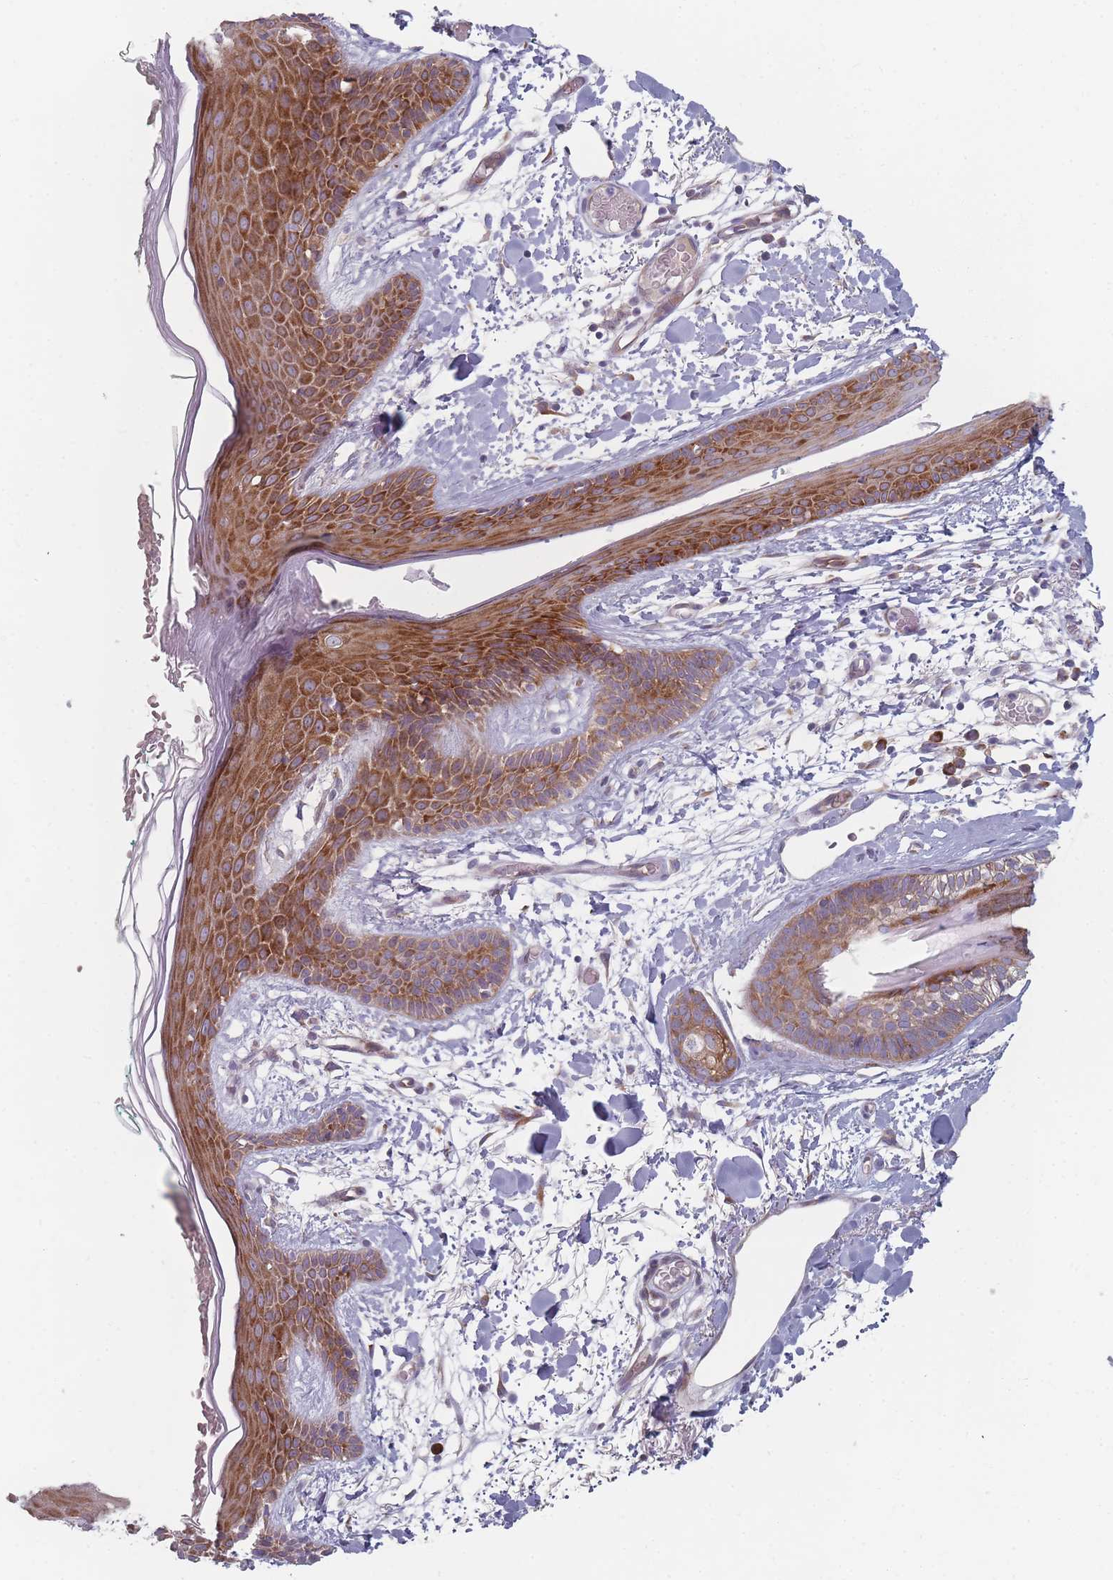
{"staining": {"intensity": "weak", "quantity": "<25%", "location": "cytoplasmic/membranous"}, "tissue": "skin", "cell_type": "Fibroblasts", "image_type": "normal", "snomed": [{"axis": "morphology", "description": "Normal tissue, NOS"}, {"axis": "topography", "description": "Skin"}], "caption": "High power microscopy photomicrograph of an immunohistochemistry photomicrograph of unremarkable skin, revealing no significant positivity in fibroblasts.", "gene": "CACNG5", "patient": {"sex": "male", "age": 79}}